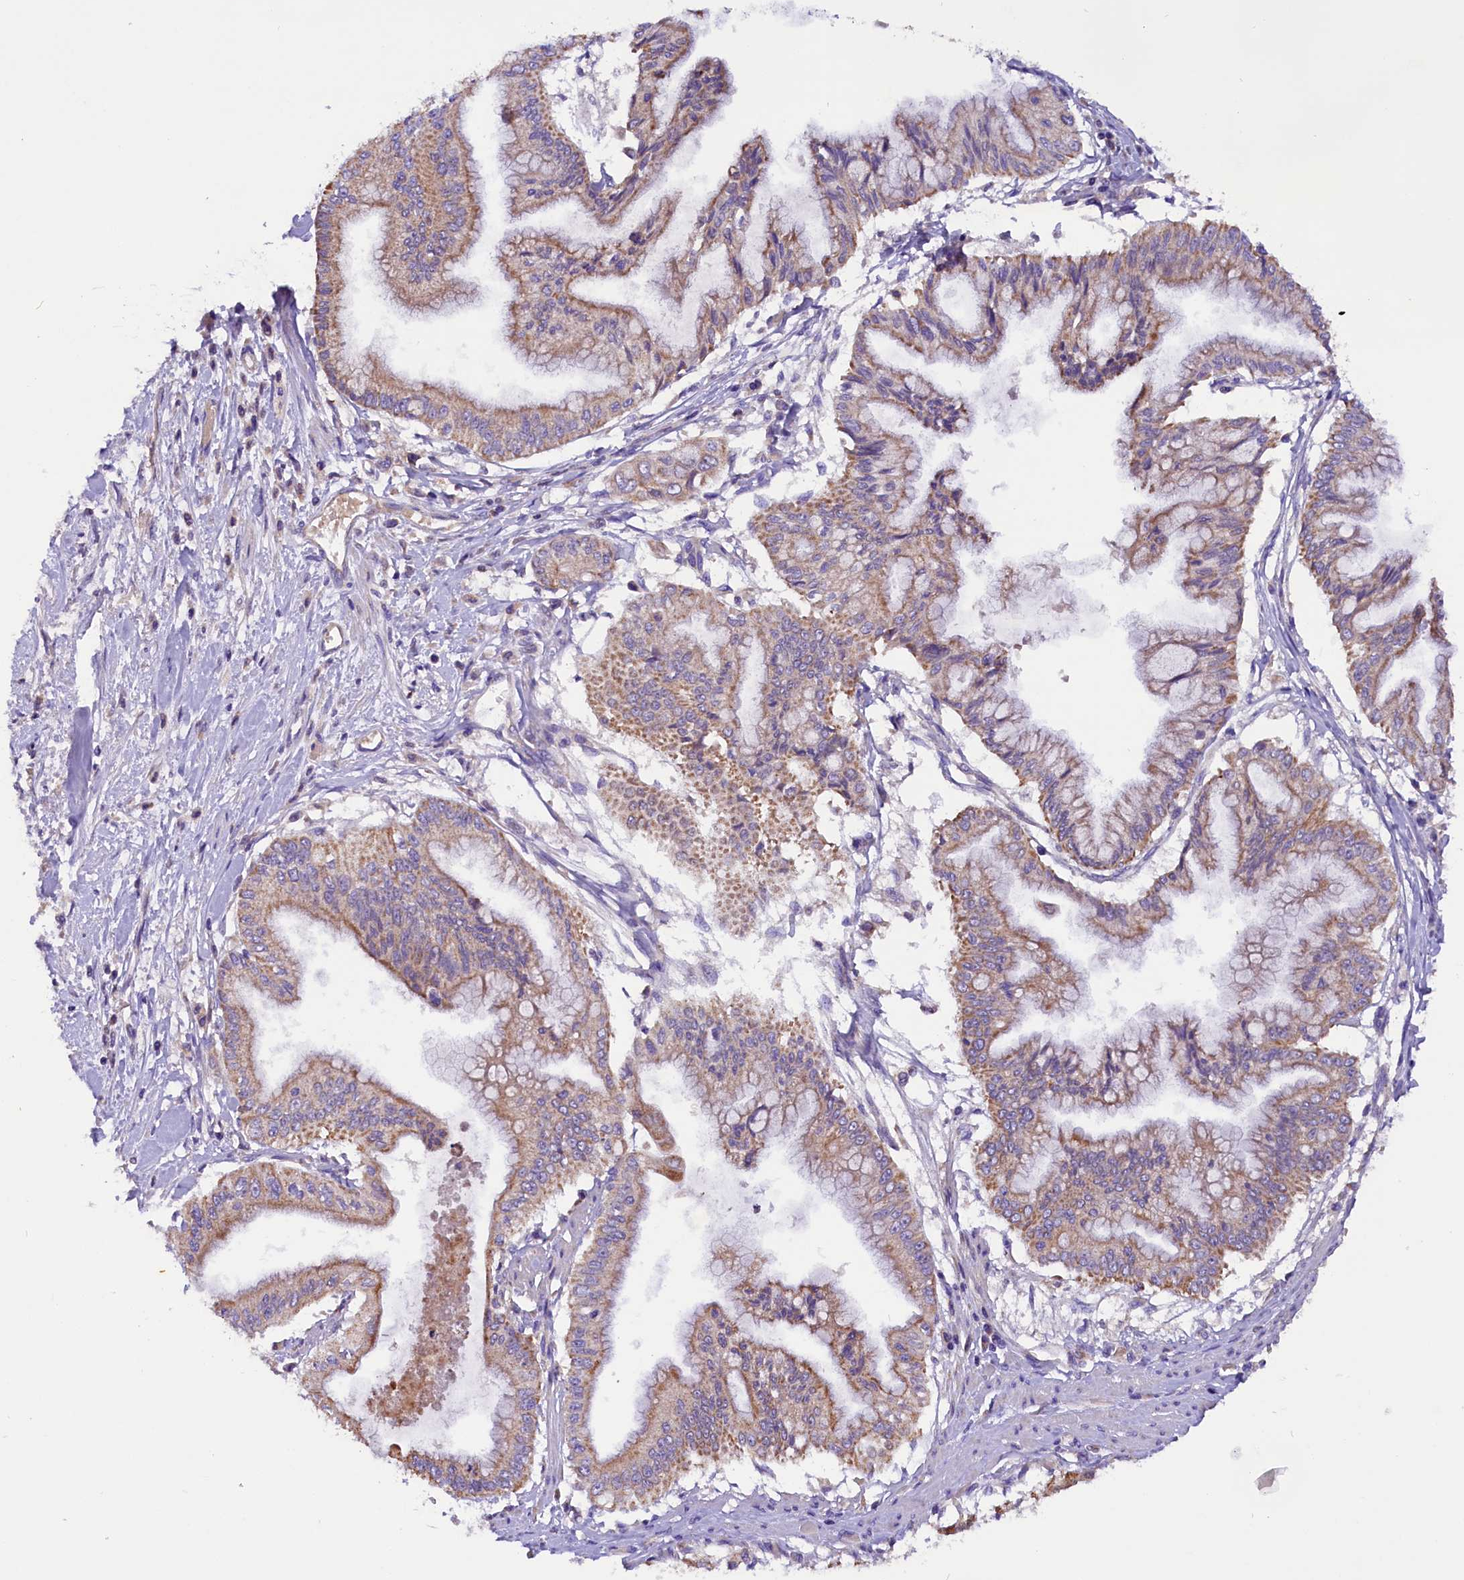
{"staining": {"intensity": "weak", "quantity": ">75%", "location": "cytoplasmic/membranous"}, "tissue": "pancreatic cancer", "cell_type": "Tumor cells", "image_type": "cancer", "snomed": [{"axis": "morphology", "description": "Adenocarcinoma, NOS"}, {"axis": "topography", "description": "Pancreas"}], "caption": "Weak cytoplasmic/membranous staining is present in about >75% of tumor cells in pancreatic cancer (adenocarcinoma).", "gene": "SIX5", "patient": {"sex": "male", "age": 46}}